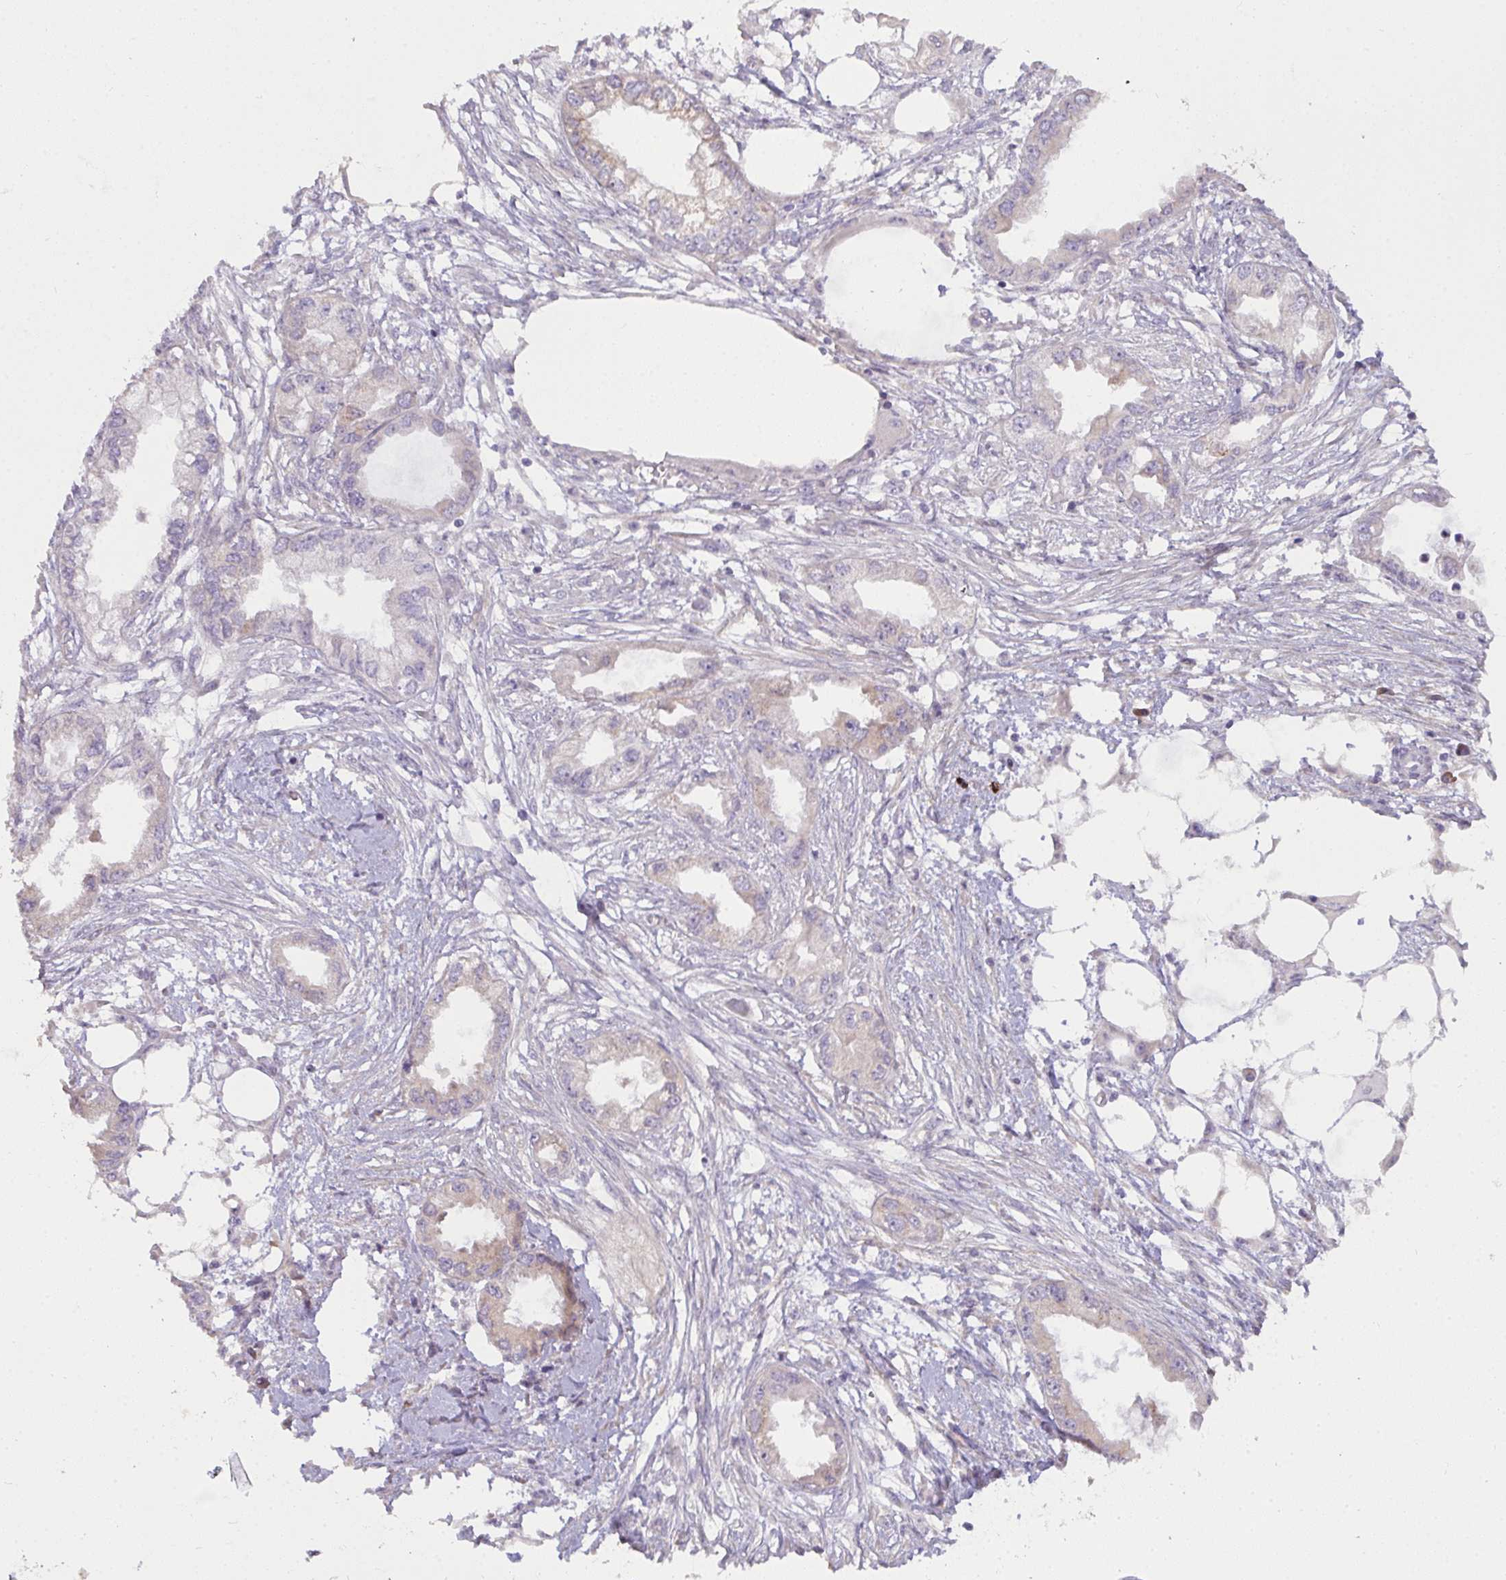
{"staining": {"intensity": "weak", "quantity": "<25%", "location": "cytoplasmic/membranous"}, "tissue": "endometrial cancer", "cell_type": "Tumor cells", "image_type": "cancer", "snomed": [{"axis": "morphology", "description": "Adenocarcinoma, NOS"}, {"axis": "morphology", "description": "Adenocarcinoma, metastatic, NOS"}, {"axis": "topography", "description": "Adipose tissue"}, {"axis": "topography", "description": "Endometrium"}], "caption": "Tumor cells are negative for protein expression in human endometrial adenocarcinoma. The staining is performed using DAB (3,3'-diaminobenzidine) brown chromogen with nuclei counter-stained in using hematoxylin.", "gene": "SH2D1B", "patient": {"sex": "female", "age": 67}}